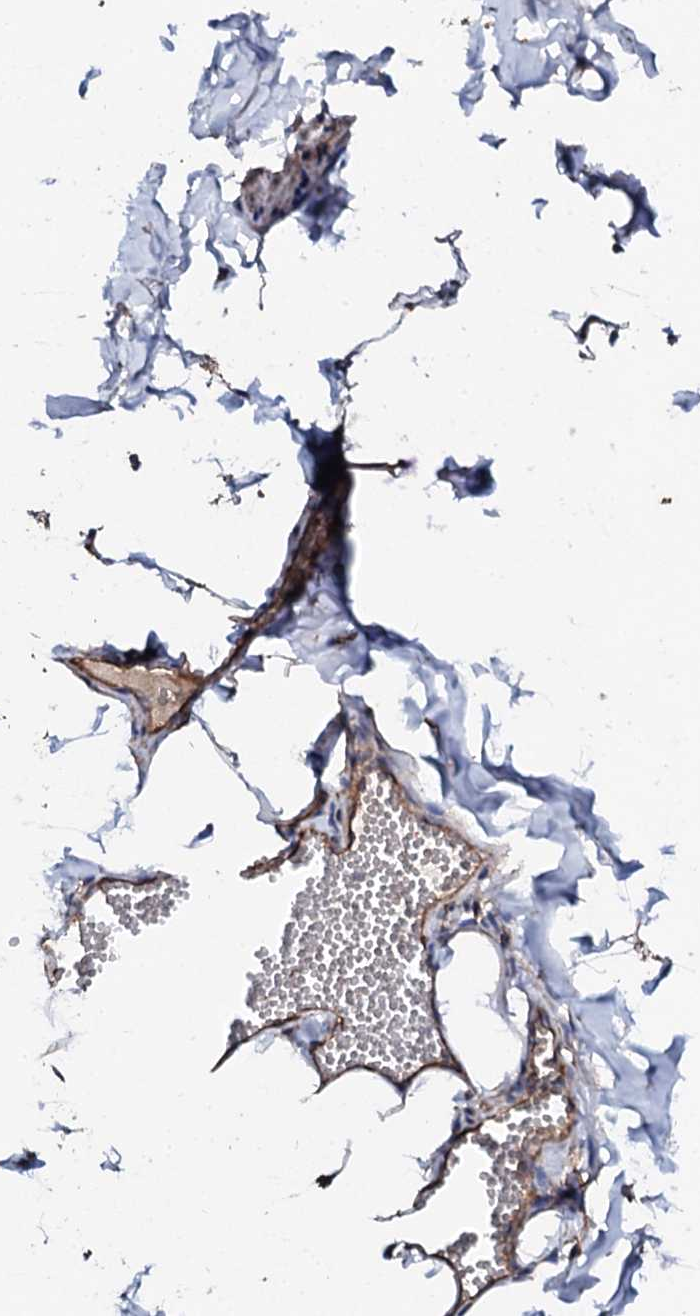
{"staining": {"intensity": "negative", "quantity": "none", "location": "none"}, "tissue": "adipose tissue", "cell_type": "Adipocytes", "image_type": "normal", "snomed": [{"axis": "morphology", "description": "Normal tissue, NOS"}, {"axis": "topography", "description": "Gallbladder"}, {"axis": "topography", "description": "Peripheral nerve tissue"}], "caption": "An immunohistochemistry image of benign adipose tissue is shown. There is no staining in adipocytes of adipose tissue. Brightfield microscopy of immunohistochemistry stained with DAB (brown) and hematoxylin (blue), captured at high magnification.", "gene": "CKAP5", "patient": {"sex": "male", "age": 38}}